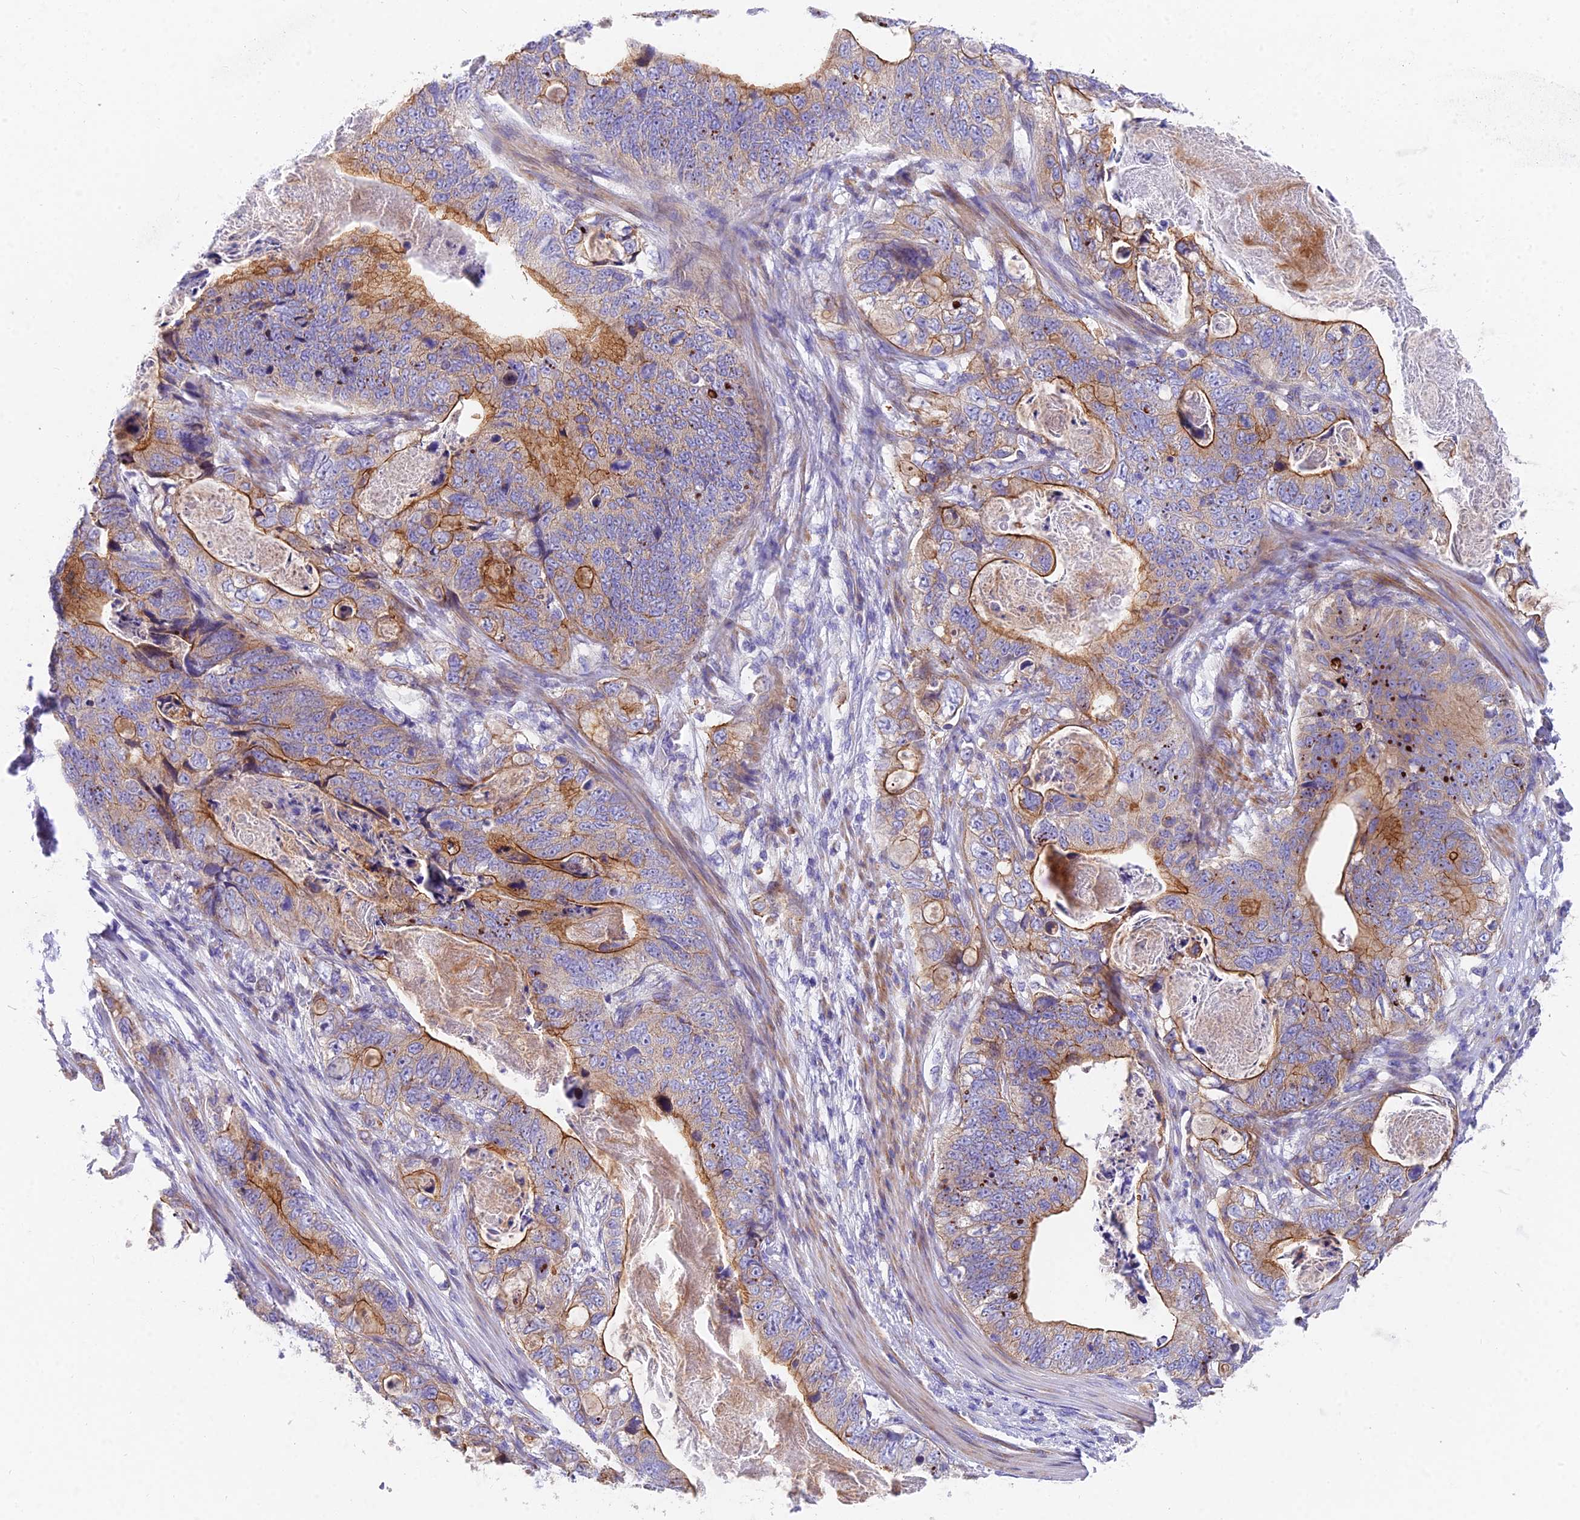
{"staining": {"intensity": "strong", "quantity": "25%-75%", "location": "cytoplasmic/membranous"}, "tissue": "stomach cancer", "cell_type": "Tumor cells", "image_type": "cancer", "snomed": [{"axis": "morphology", "description": "Normal tissue, NOS"}, {"axis": "morphology", "description": "Adenocarcinoma, NOS"}, {"axis": "topography", "description": "Stomach"}], "caption": "Adenocarcinoma (stomach) was stained to show a protein in brown. There is high levels of strong cytoplasmic/membranous staining in approximately 25%-75% of tumor cells. (brown staining indicates protein expression, while blue staining denotes nuclei).", "gene": "MVB12A", "patient": {"sex": "female", "age": 89}}